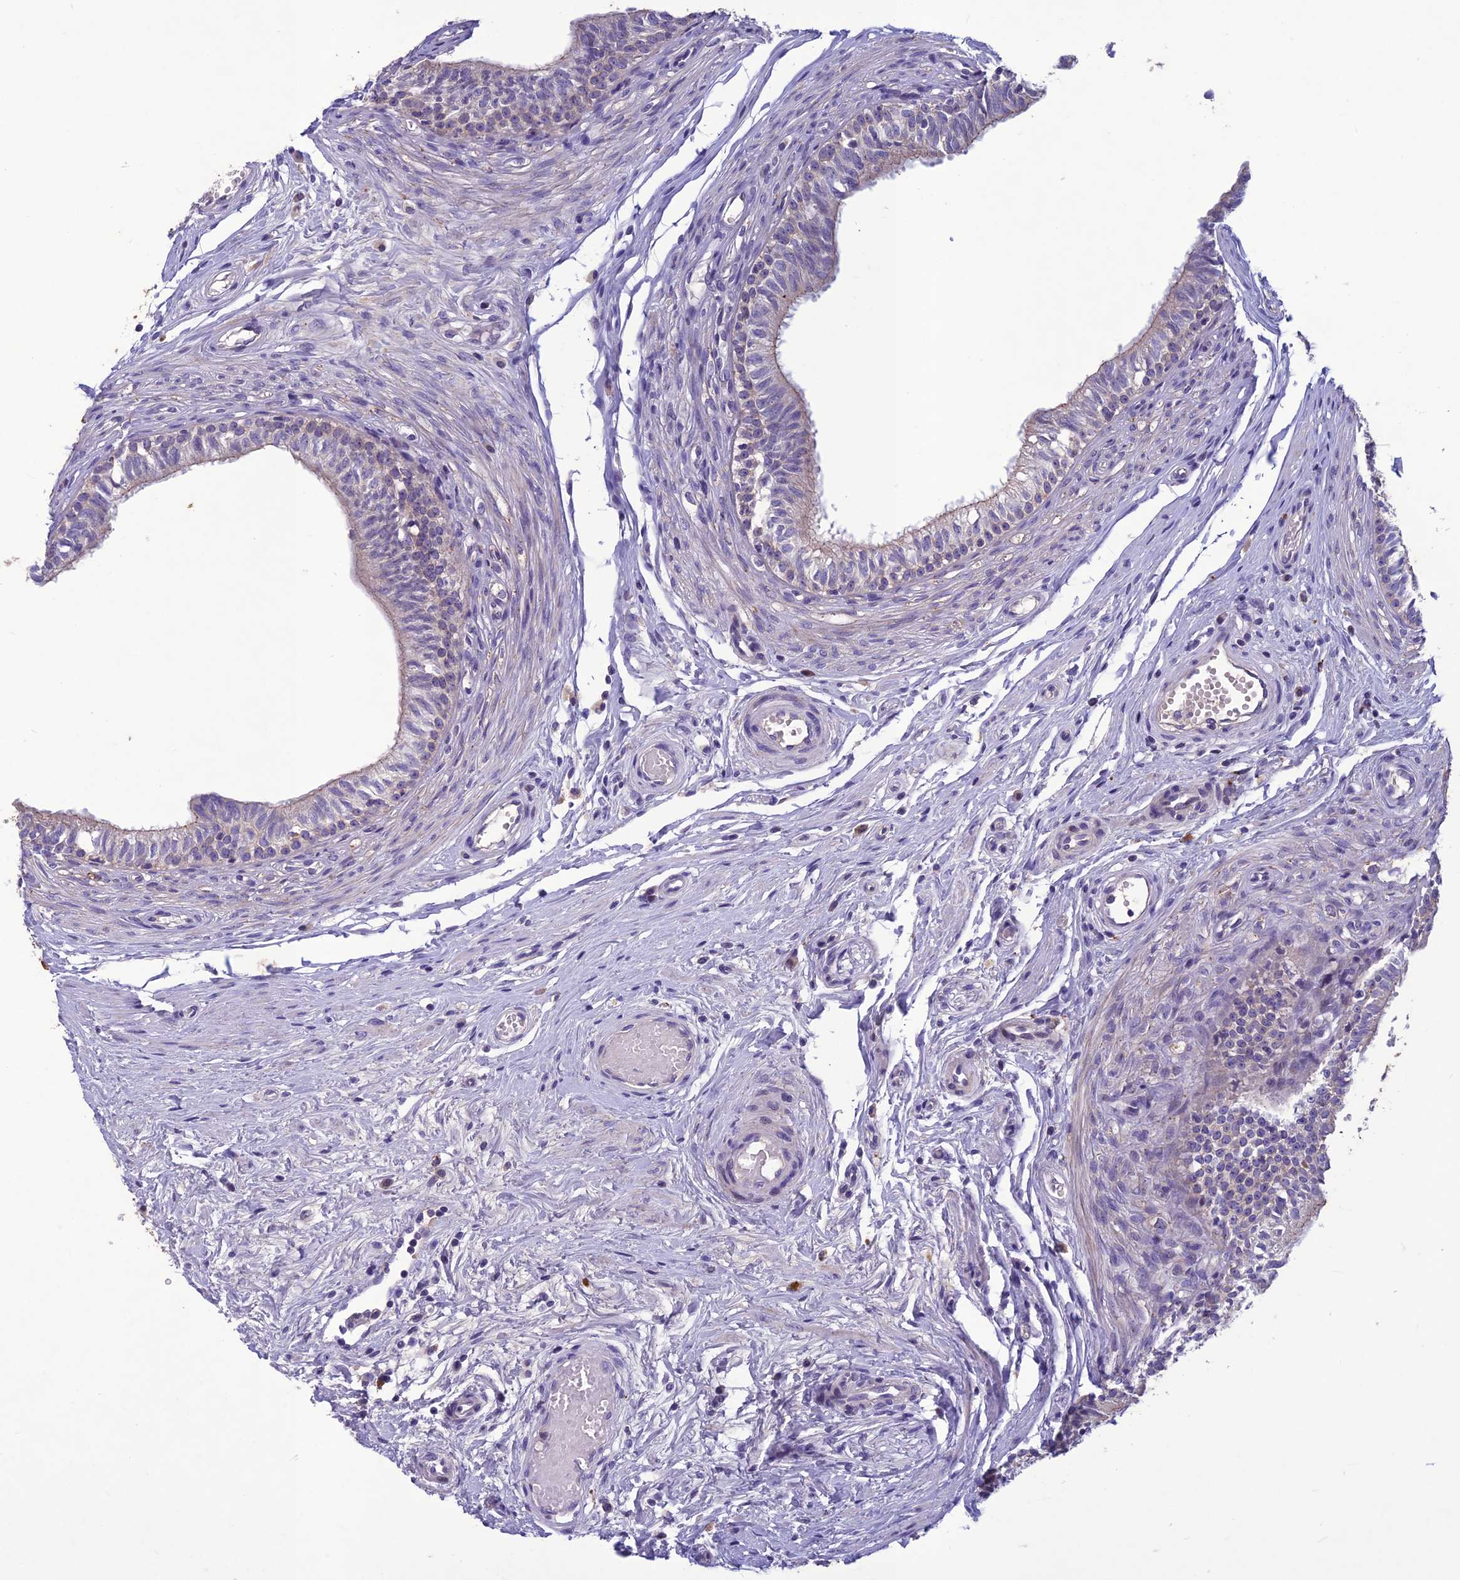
{"staining": {"intensity": "weak", "quantity": "<25%", "location": "cytoplasmic/membranous"}, "tissue": "epididymis", "cell_type": "Glandular cells", "image_type": "normal", "snomed": [{"axis": "morphology", "description": "Normal tissue, NOS"}, {"axis": "topography", "description": "Epididymis, spermatic cord, NOS"}], "caption": "Glandular cells show no significant protein staining in normal epididymis. (DAB immunohistochemistry with hematoxylin counter stain).", "gene": "IFT172", "patient": {"sex": "male", "age": 22}}